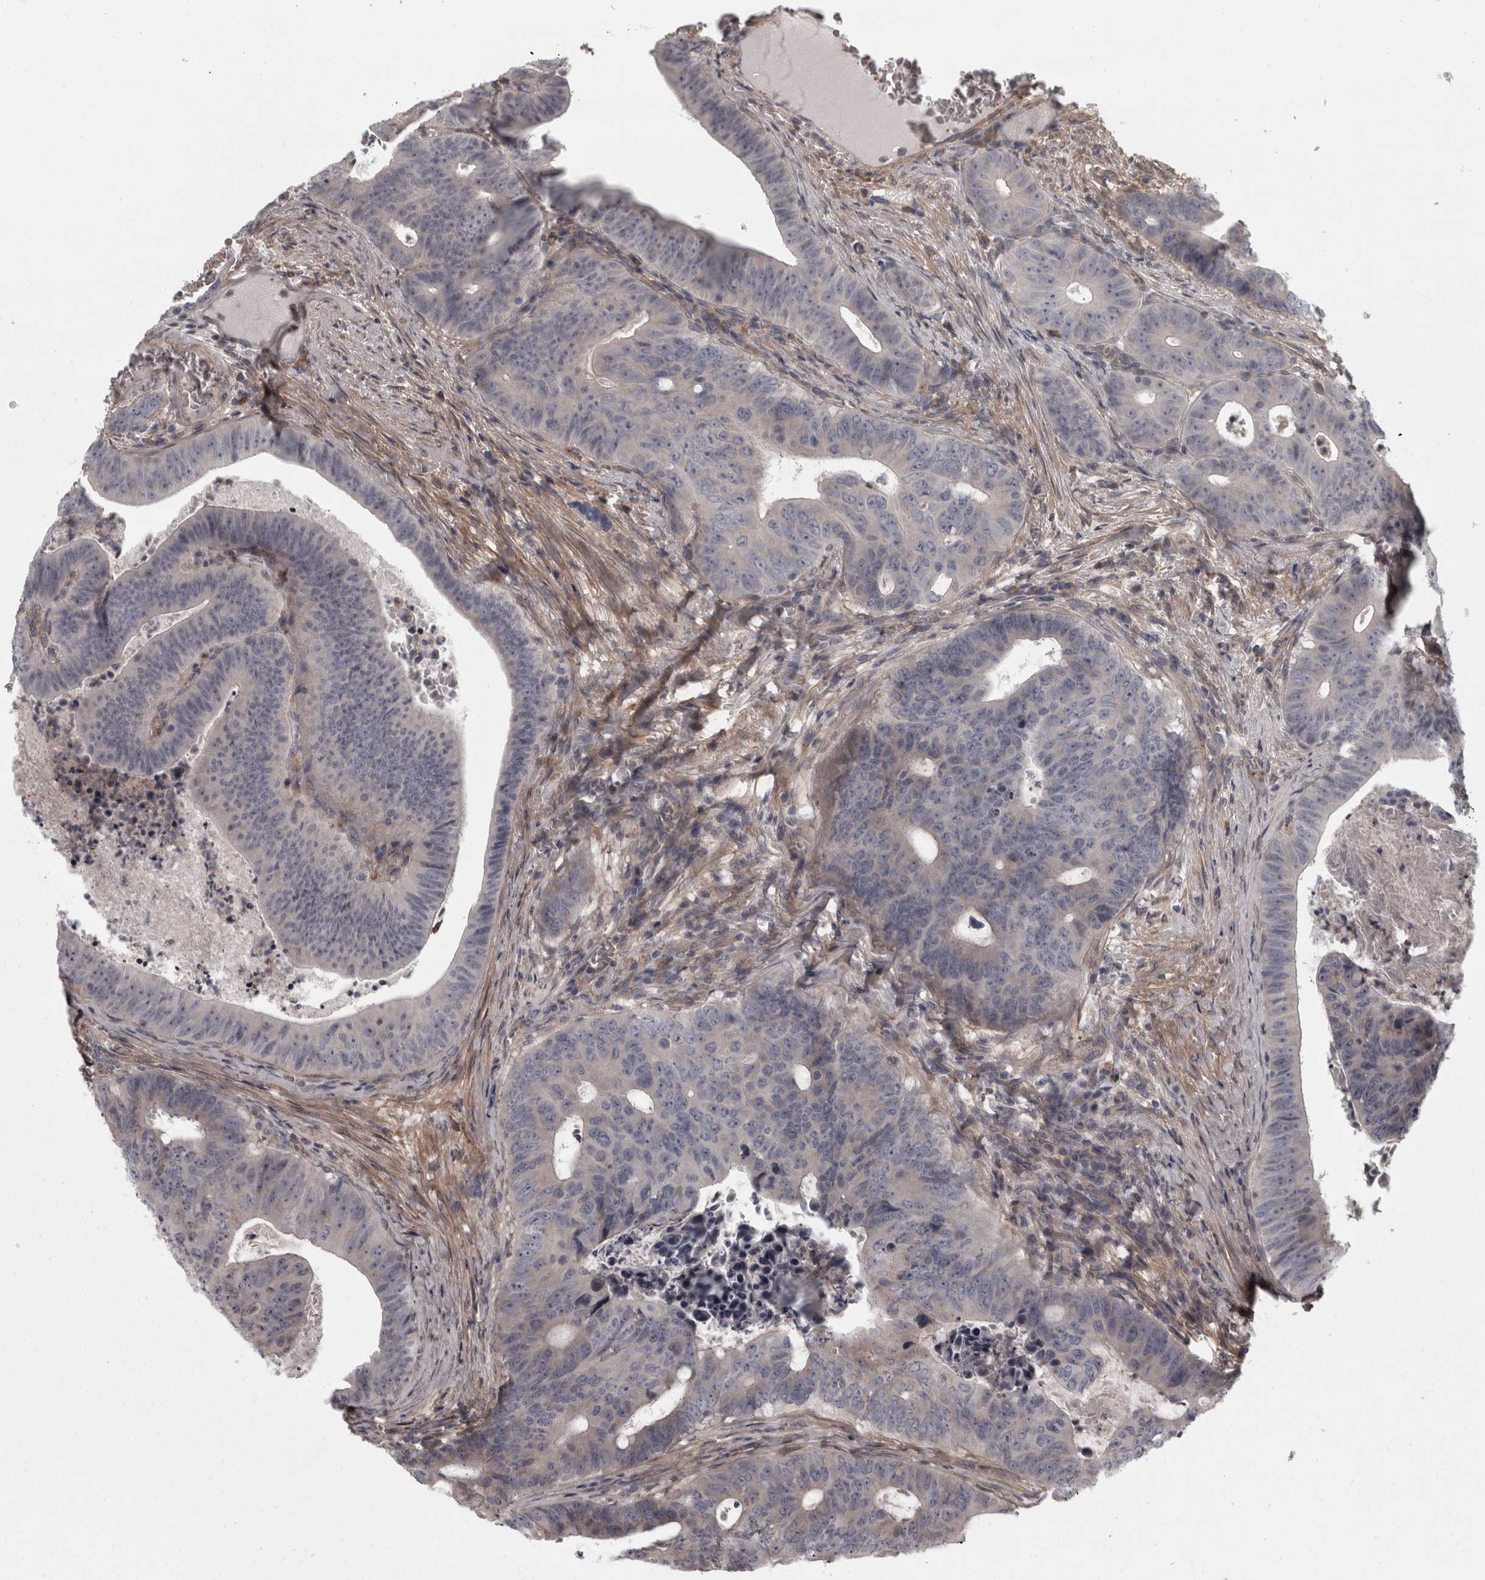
{"staining": {"intensity": "negative", "quantity": "none", "location": "none"}, "tissue": "colorectal cancer", "cell_type": "Tumor cells", "image_type": "cancer", "snomed": [{"axis": "morphology", "description": "Adenocarcinoma, NOS"}, {"axis": "topography", "description": "Colon"}], "caption": "This is an immunohistochemistry (IHC) image of human colorectal adenocarcinoma. There is no staining in tumor cells.", "gene": "RSU1", "patient": {"sex": "male", "age": 87}}